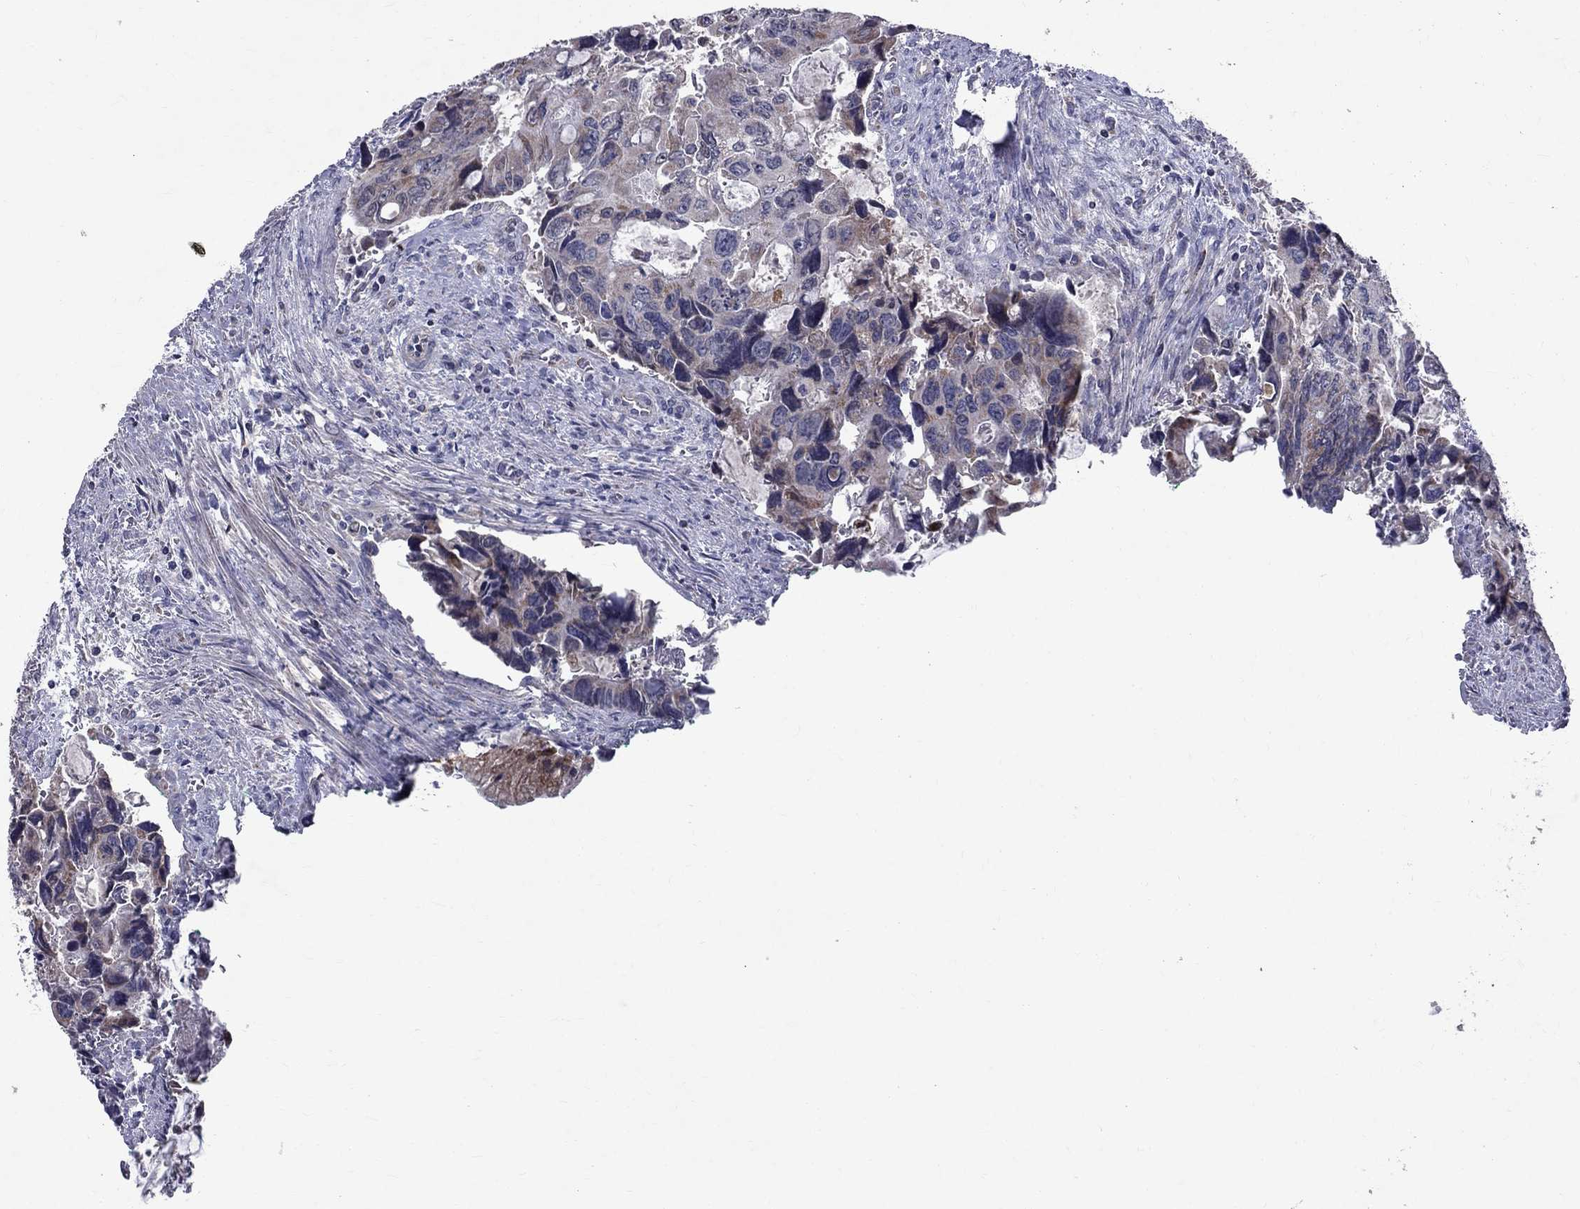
{"staining": {"intensity": "negative", "quantity": "none", "location": "none"}, "tissue": "colorectal cancer", "cell_type": "Tumor cells", "image_type": "cancer", "snomed": [{"axis": "morphology", "description": "Adenocarcinoma, NOS"}, {"axis": "topography", "description": "Rectum"}], "caption": "The photomicrograph exhibits no significant expression in tumor cells of colorectal adenocarcinoma. (DAB (3,3'-diaminobenzidine) IHC, high magnification).", "gene": "SLC4A10", "patient": {"sex": "male", "age": 62}}